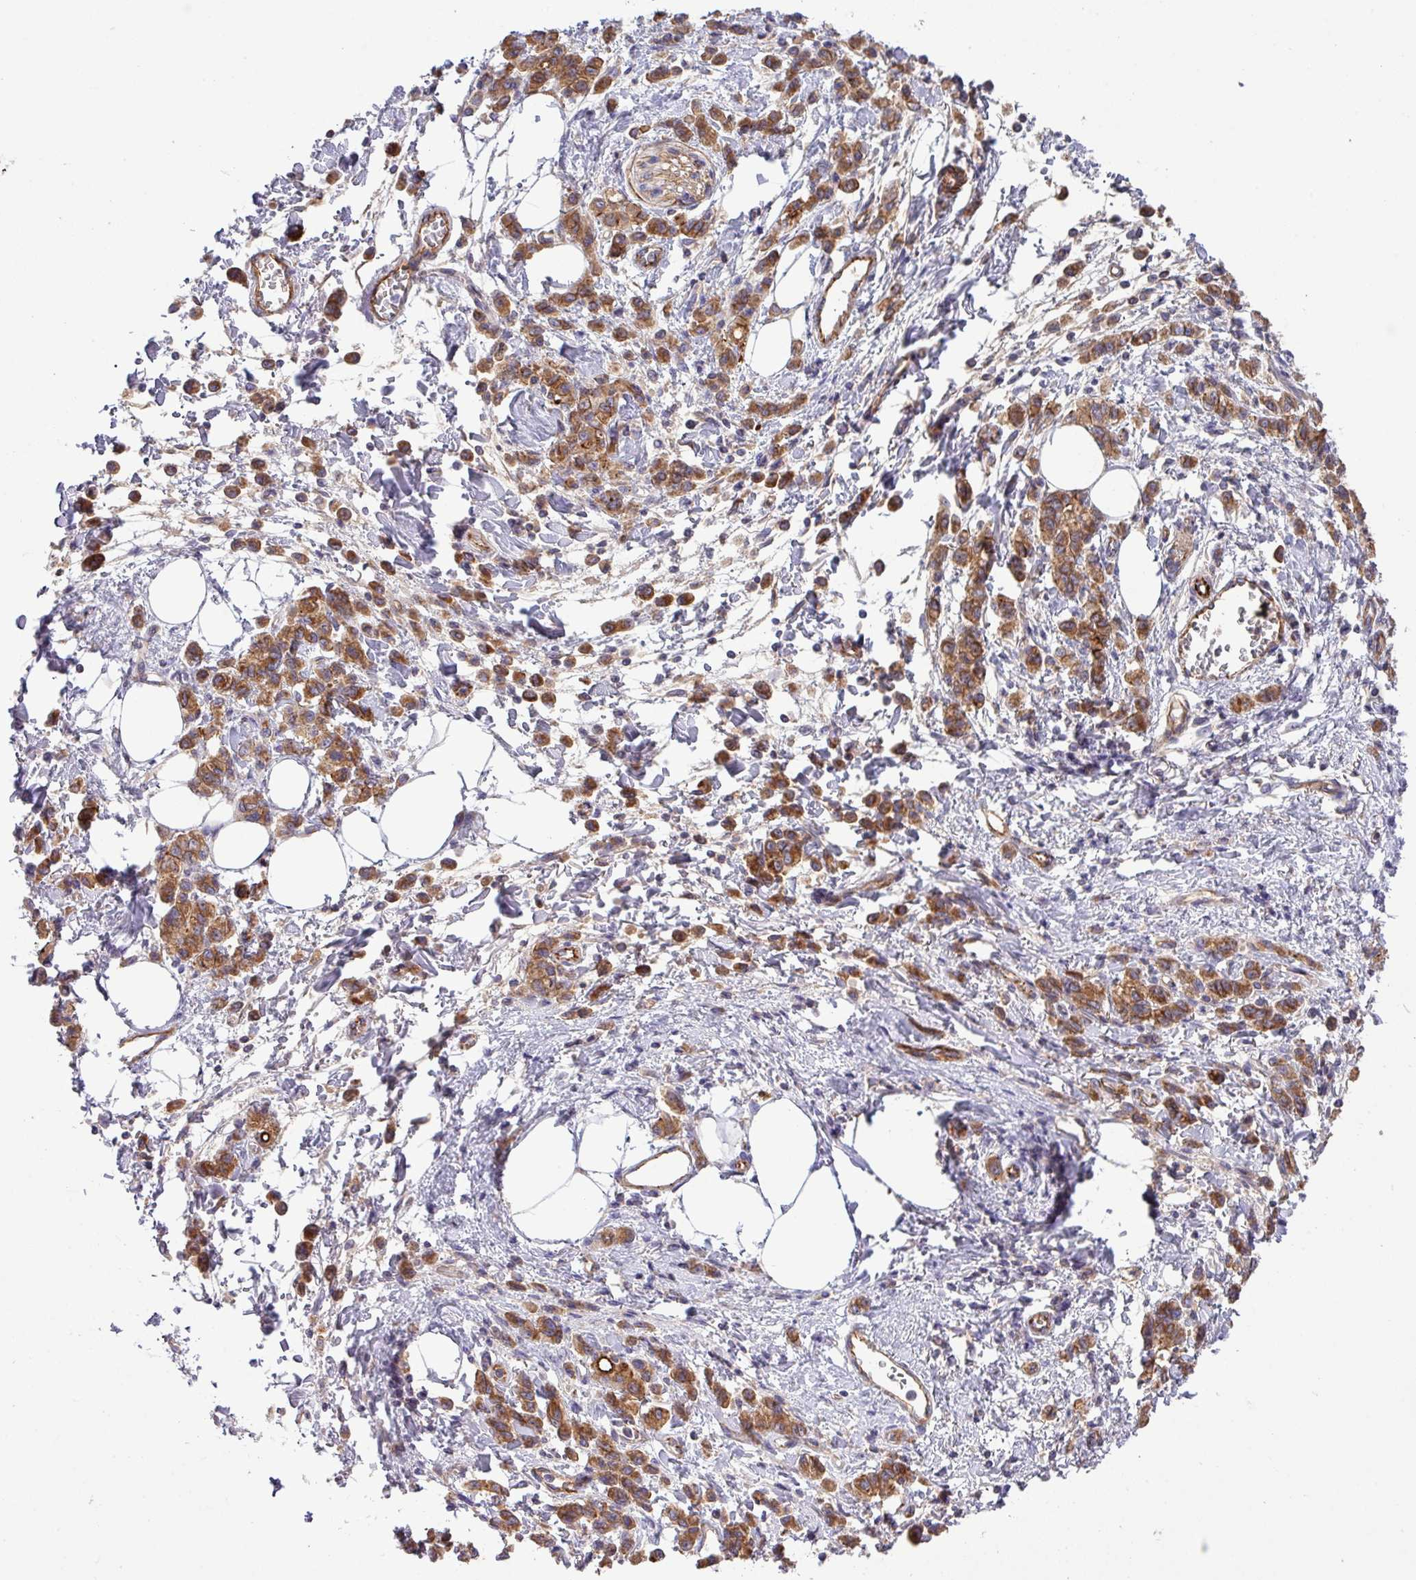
{"staining": {"intensity": "moderate", "quantity": ">75%", "location": "cytoplasmic/membranous"}, "tissue": "stomach cancer", "cell_type": "Tumor cells", "image_type": "cancer", "snomed": [{"axis": "morphology", "description": "Adenocarcinoma, NOS"}, {"axis": "topography", "description": "Stomach"}], "caption": "Adenocarcinoma (stomach) stained with a protein marker shows moderate staining in tumor cells.", "gene": "LRRC53", "patient": {"sex": "male", "age": 77}}